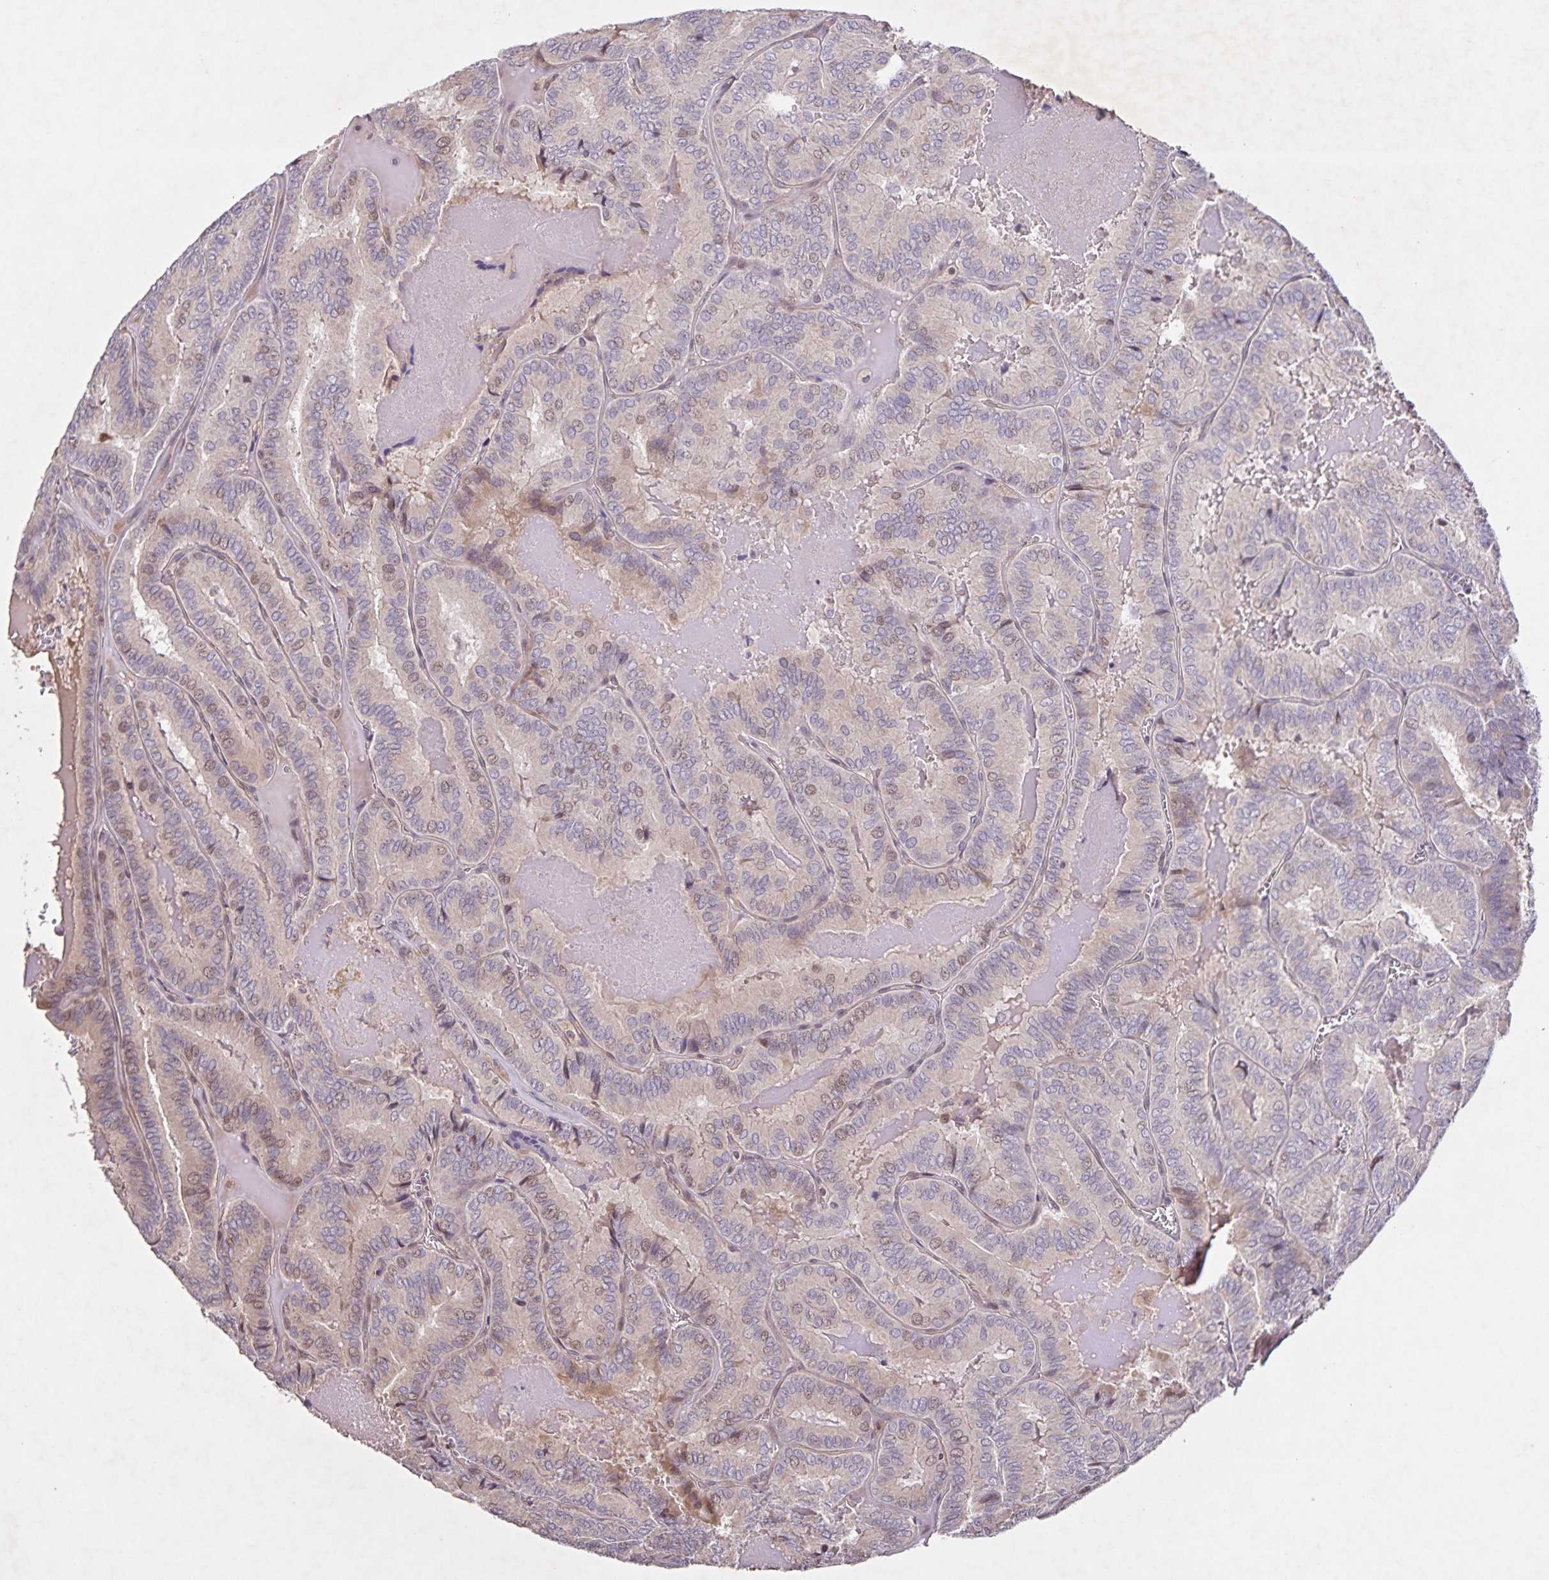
{"staining": {"intensity": "weak", "quantity": "25%-75%", "location": "cytoplasmic/membranous,nuclear"}, "tissue": "thyroid cancer", "cell_type": "Tumor cells", "image_type": "cancer", "snomed": [{"axis": "morphology", "description": "Papillary adenocarcinoma, NOS"}, {"axis": "topography", "description": "Thyroid gland"}], "caption": "Immunohistochemical staining of thyroid cancer demonstrates low levels of weak cytoplasmic/membranous and nuclear protein staining in about 25%-75% of tumor cells.", "gene": "GDF2", "patient": {"sex": "female", "age": 75}}